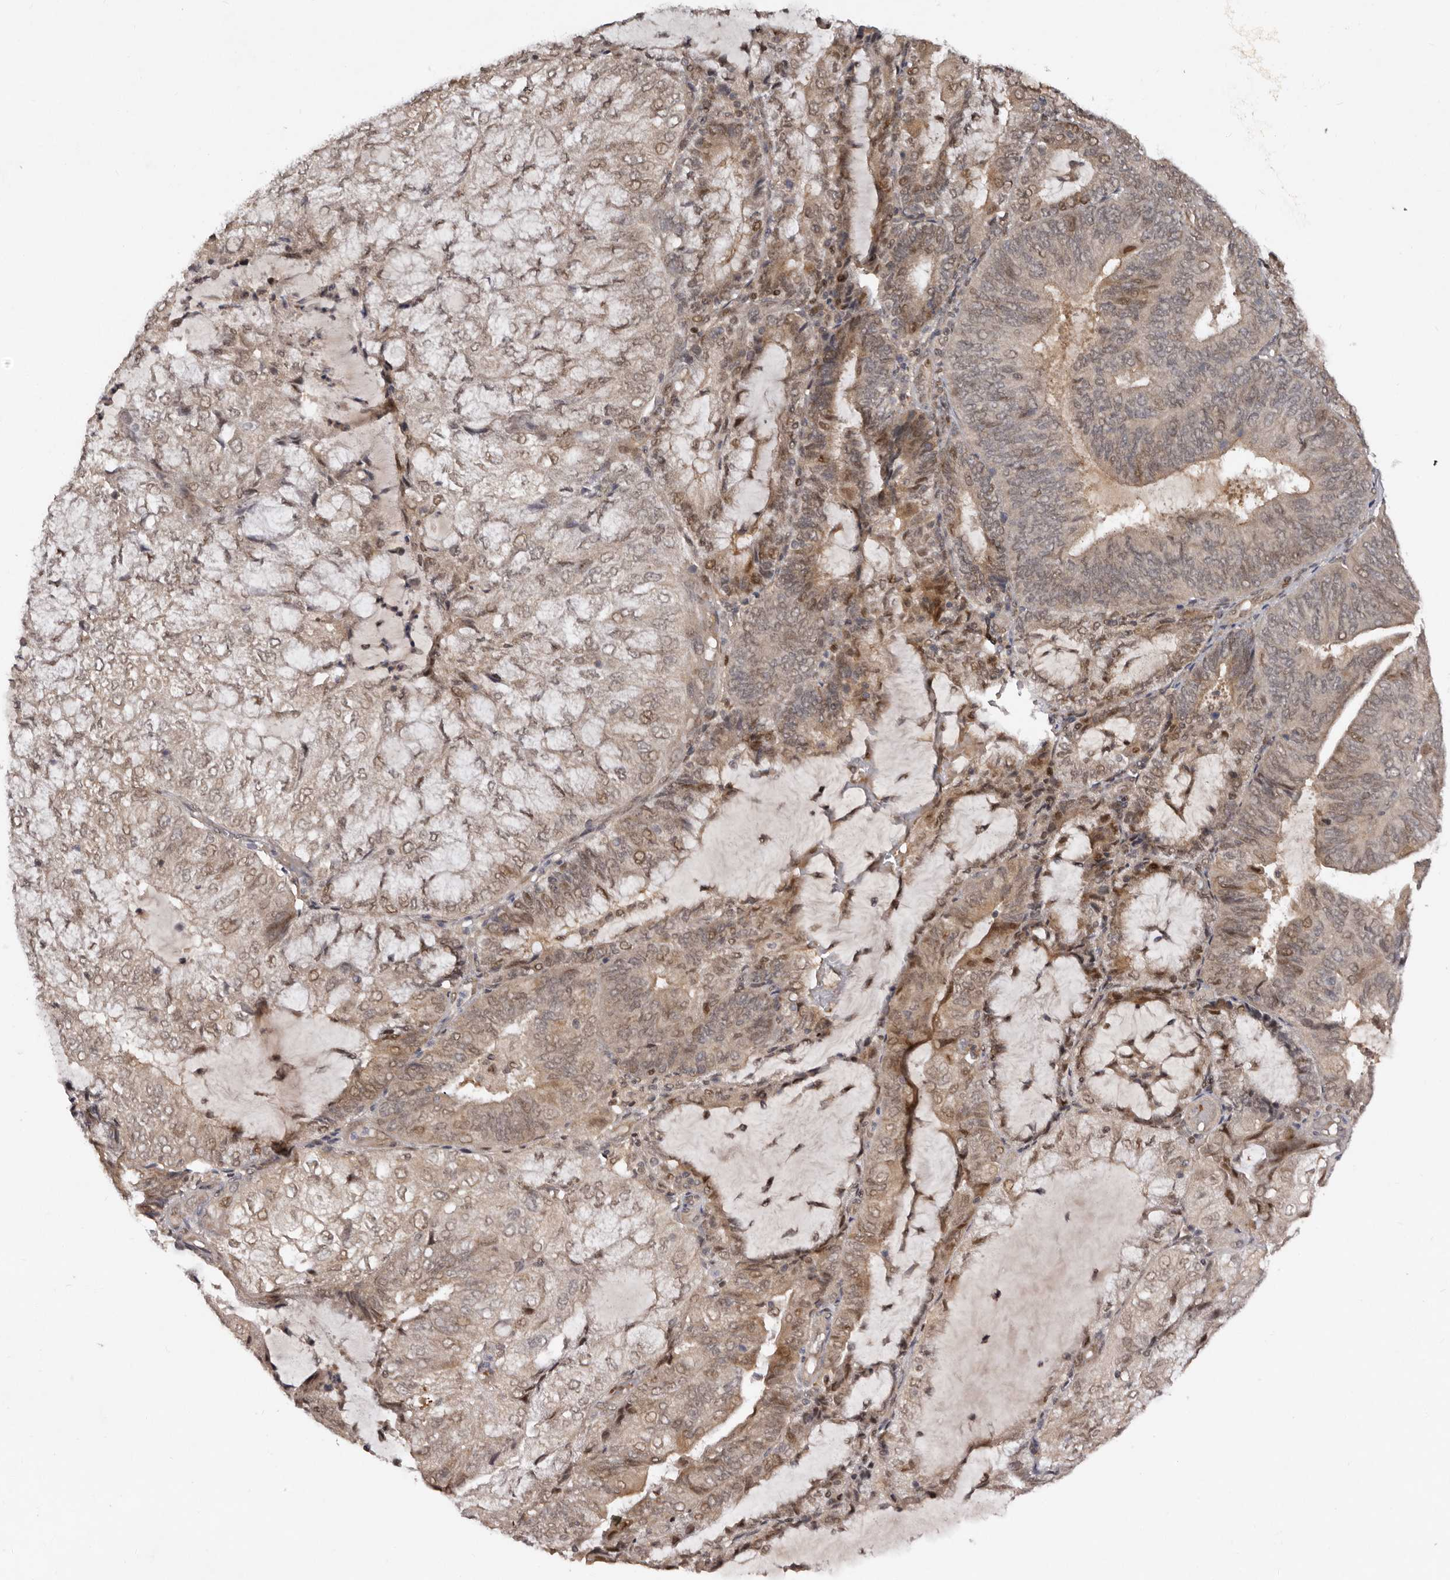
{"staining": {"intensity": "moderate", "quantity": ">75%", "location": "cytoplasmic/membranous"}, "tissue": "endometrial cancer", "cell_type": "Tumor cells", "image_type": "cancer", "snomed": [{"axis": "morphology", "description": "Adenocarcinoma, NOS"}, {"axis": "topography", "description": "Endometrium"}], "caption": "A high-resolution histopathology image shows immunohistochemistry staining of endometrial adenocarcinoma, which shows moderate cytoplasmic/membranous positivity in about >75% of tumor cells.", "gene": "ABL1", "patient": {"sex": "female", "age": 81}}